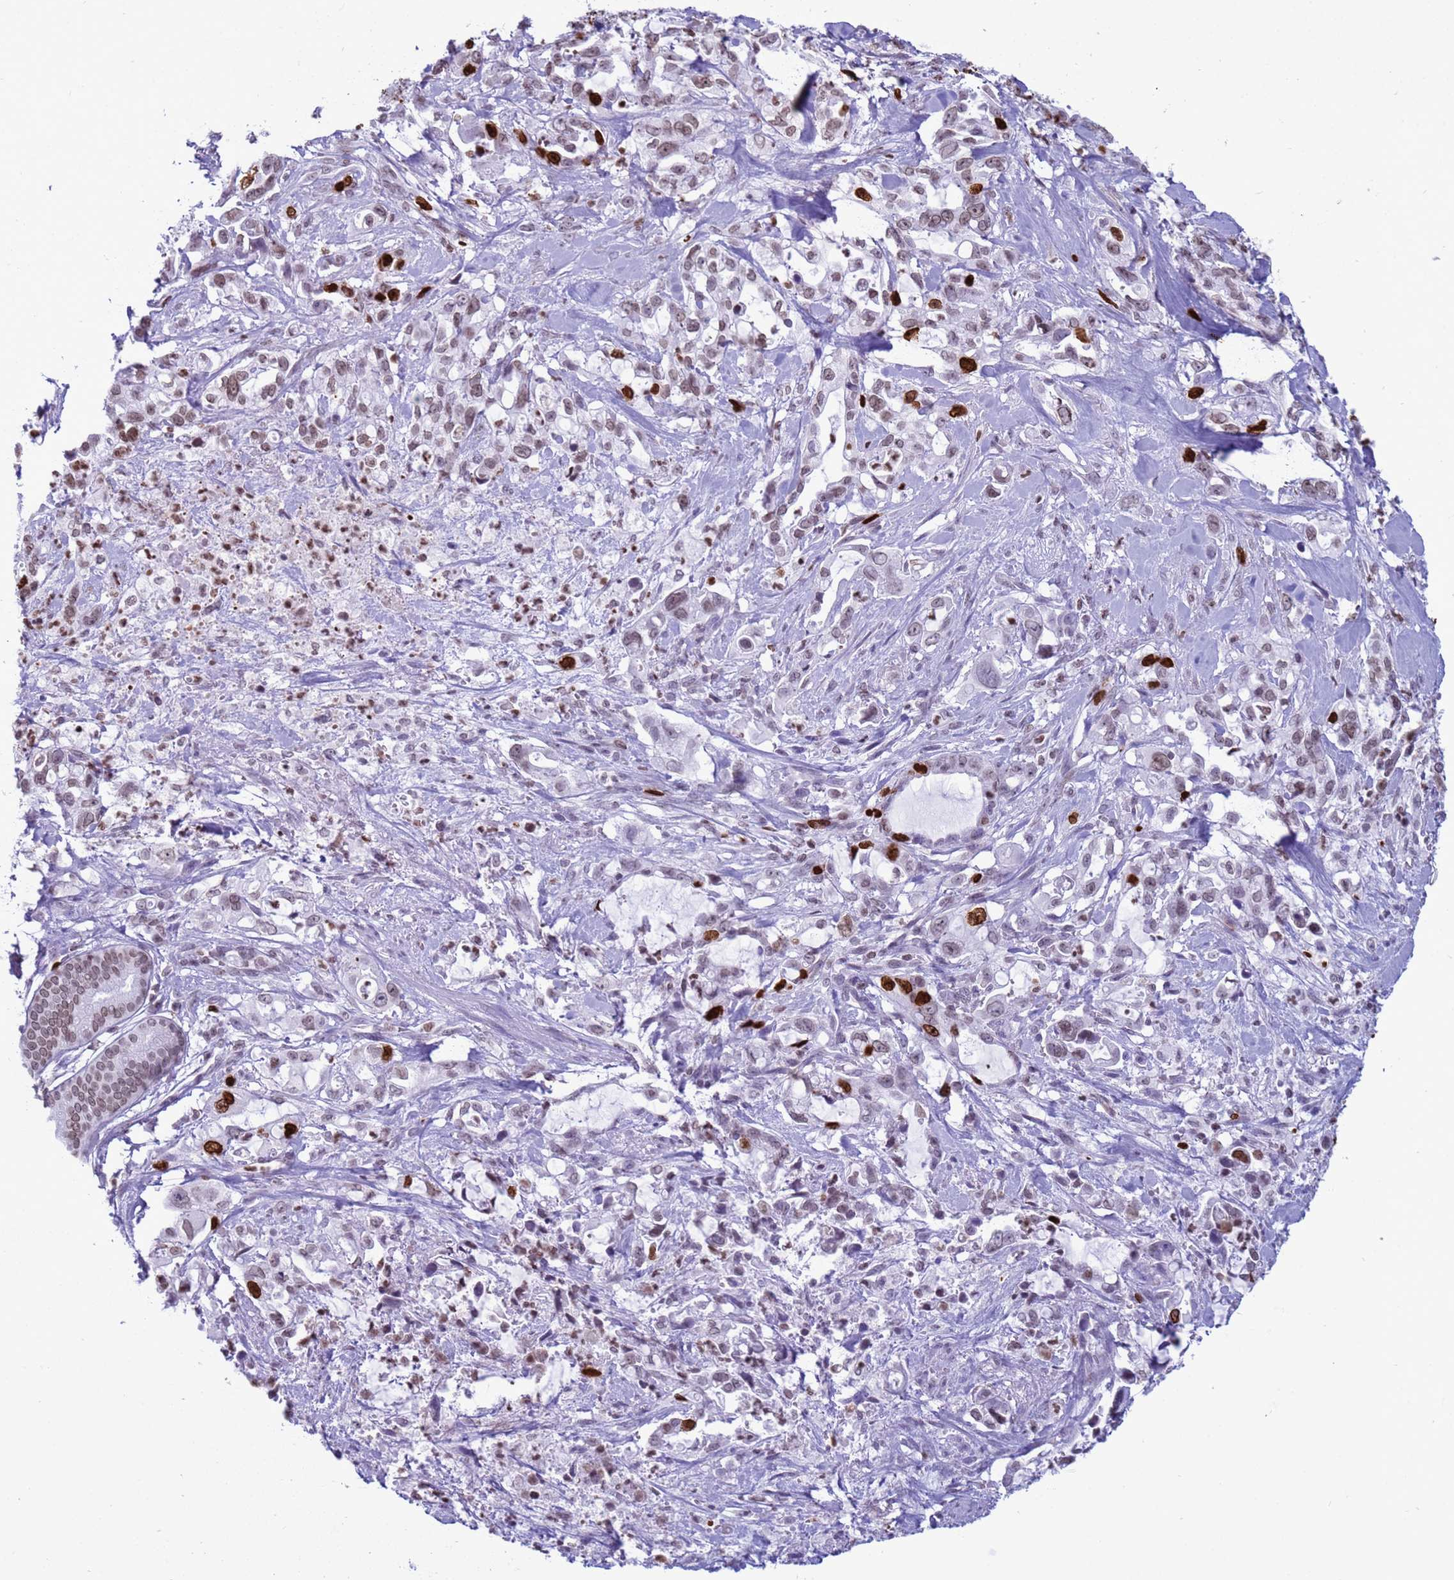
{"staining": {"intensity": "strong", "quantity": "25%-75%", "location": "nuclear"}, "tissue": "pancreatic cancer", "cell_type": "Tumor cells", "image_type": "cancer", "snomed": [{"axis": "morphology", "description": "Adenocarcinoma, NOS"}, {"axis": "topography", "description": "Pancreas"}], "caption": "Strong nuclear positivity is present in approximately 25%-75% of tumor cells in pancreatic adenocarcinoma.", "gene": "H4C8", "patient": {"sex": "female", "age": 61}}